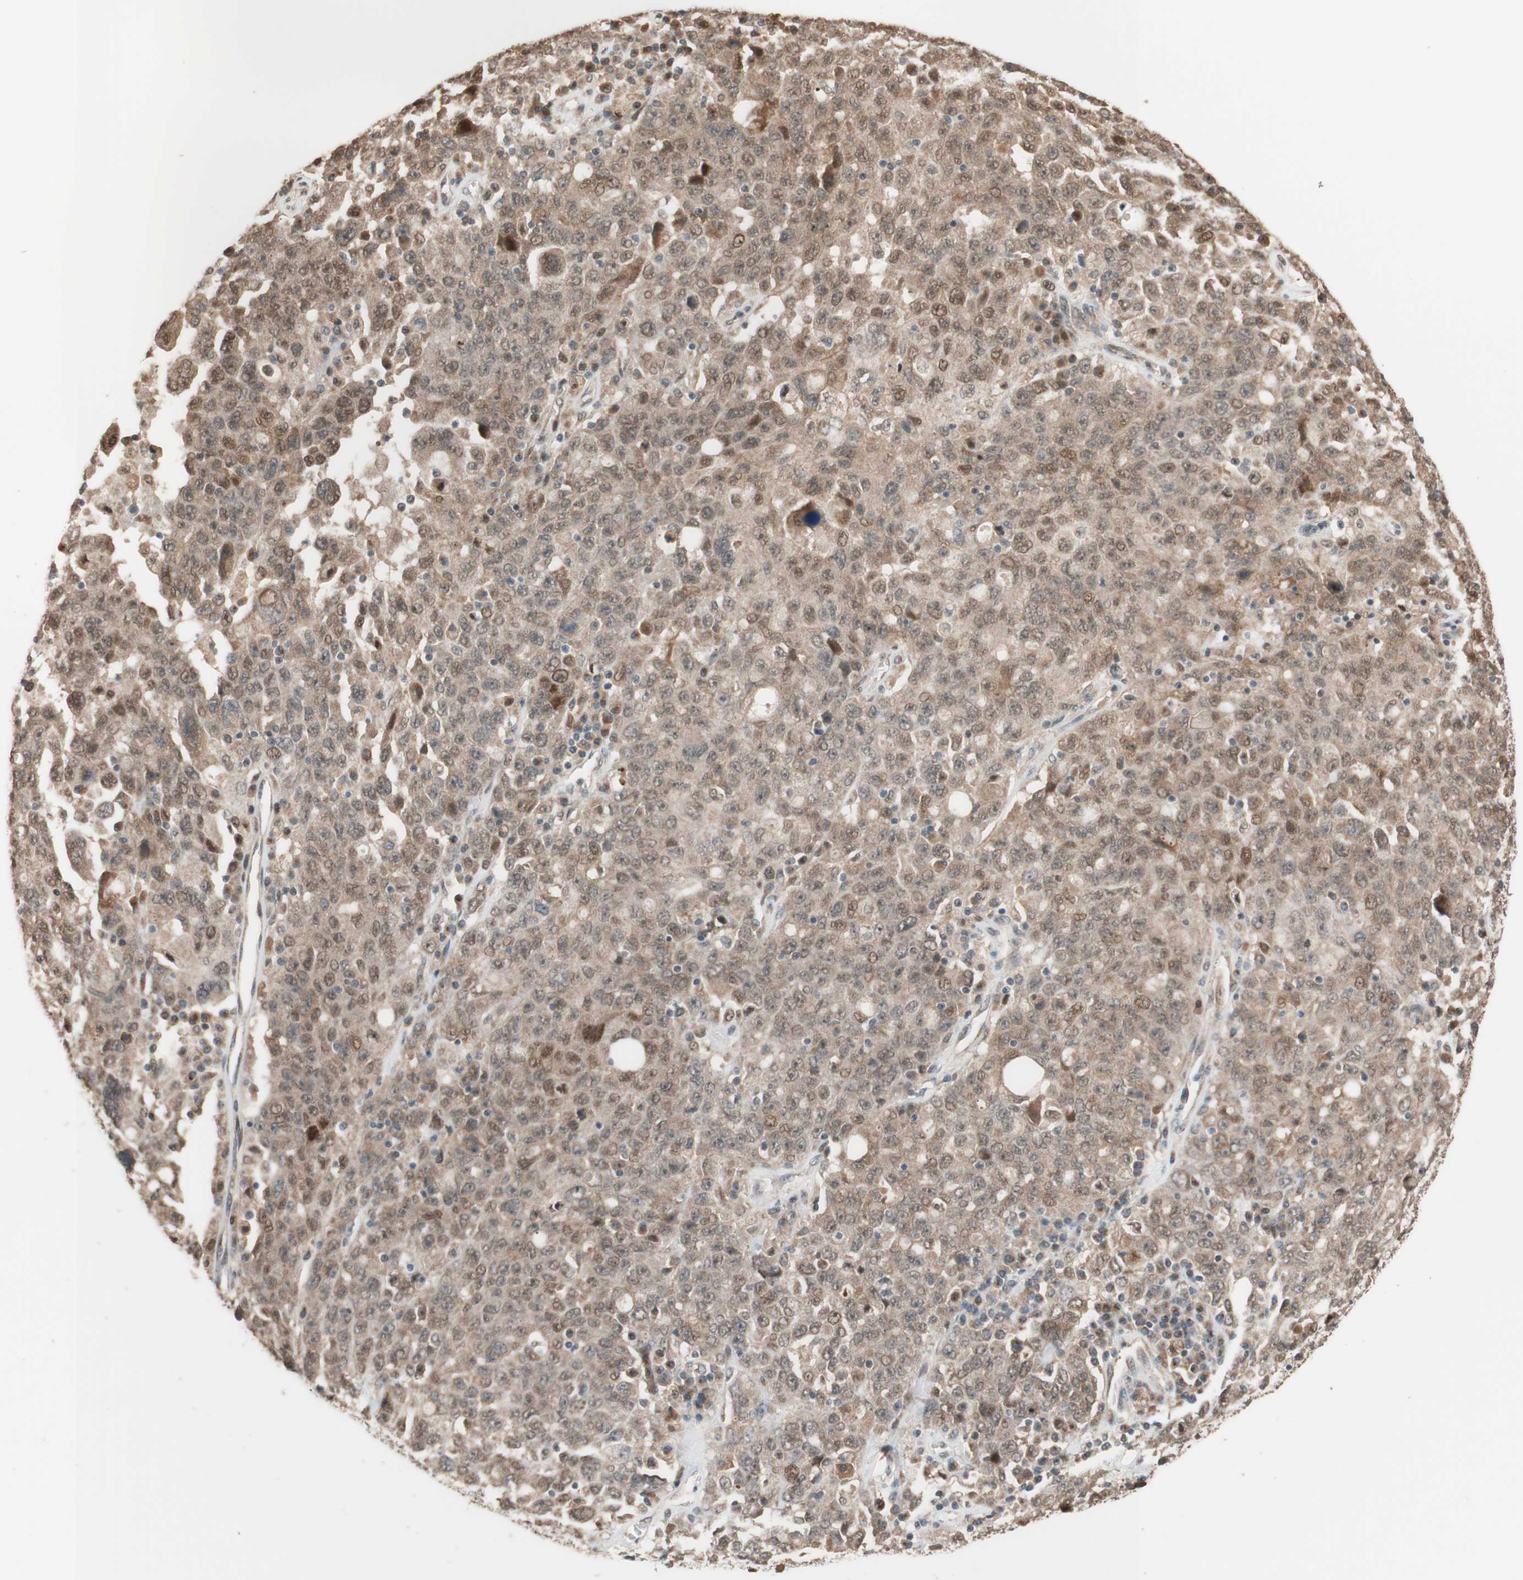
{"staining": {"intensity": "moderate", "quantity": ">75%", "location": "cytoplasmic/membranous"}, "tissue": "ovarian cancer", "cell_type": "Tumor cells", "image_type": "cancer", "snomed": [{"axis": "morphology", "description": "Carcinoma, endometroid"}, {"axis": "topography", "description": "Ovary"}], "caption": "Ovarian cancer (endometroid carcinoma) tissue demonstrates moderate cytoplasmic/membranous staining in about >75% of tumor cells, visualized by immunohistochemistry.", "gene": "CCNC", "patient": {"sex": "female", "age": 62}}